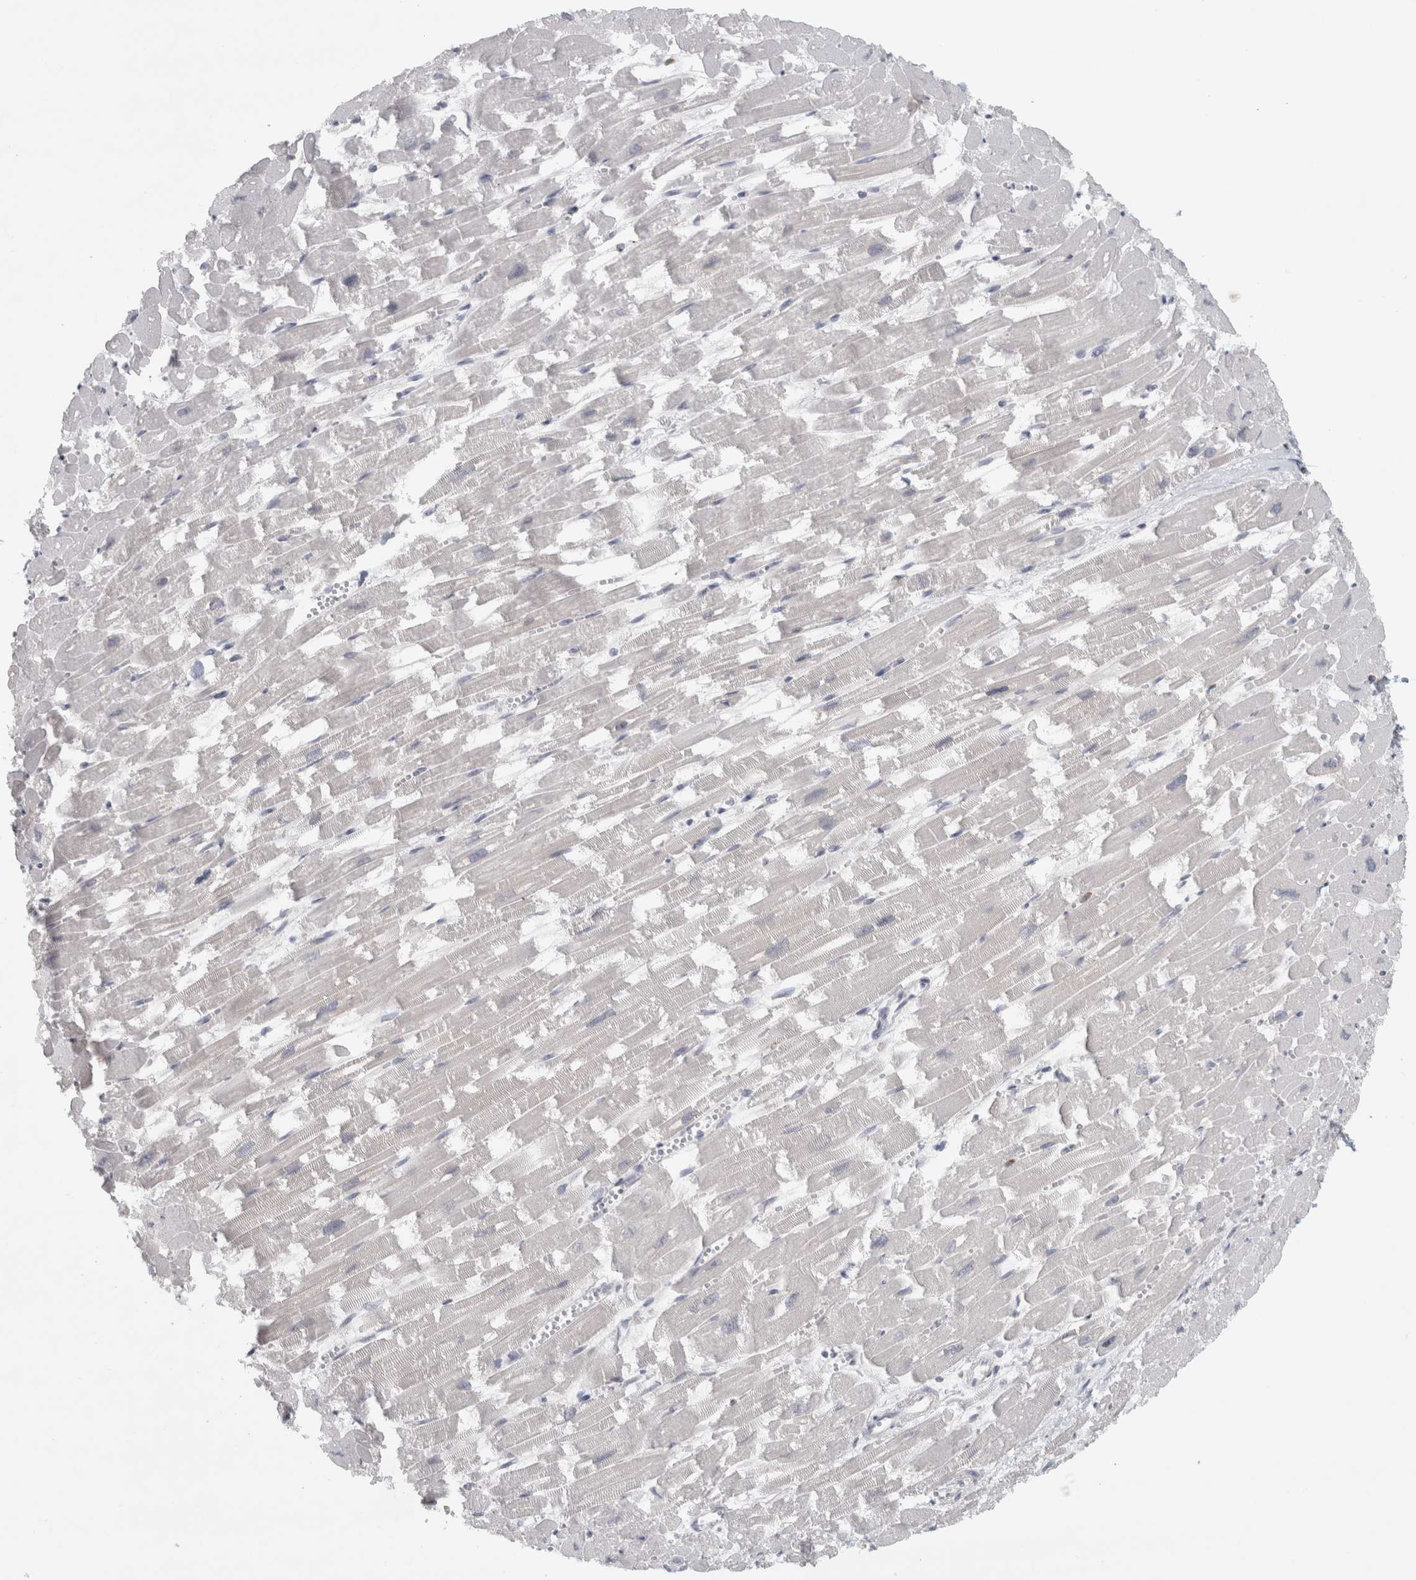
{"staining": {"intensity": "negative", "quantity": "none", "location": "none"}, "tissue": "heart muscle", "cell_type": "Cardiomyocytes", "image_type": "normal", "snomed": [{"axis": "morphology", "description": "Normal tissue, NOS"}, {"axis": "topography", "description": "Heart"}], "caption": "This is a image of IHC staining of unremarkable heart muscle, which shows no positivity in cardiomyocytes.", "gene": "PTPRN2", "patient": {"sex": "male", "age": 54}}